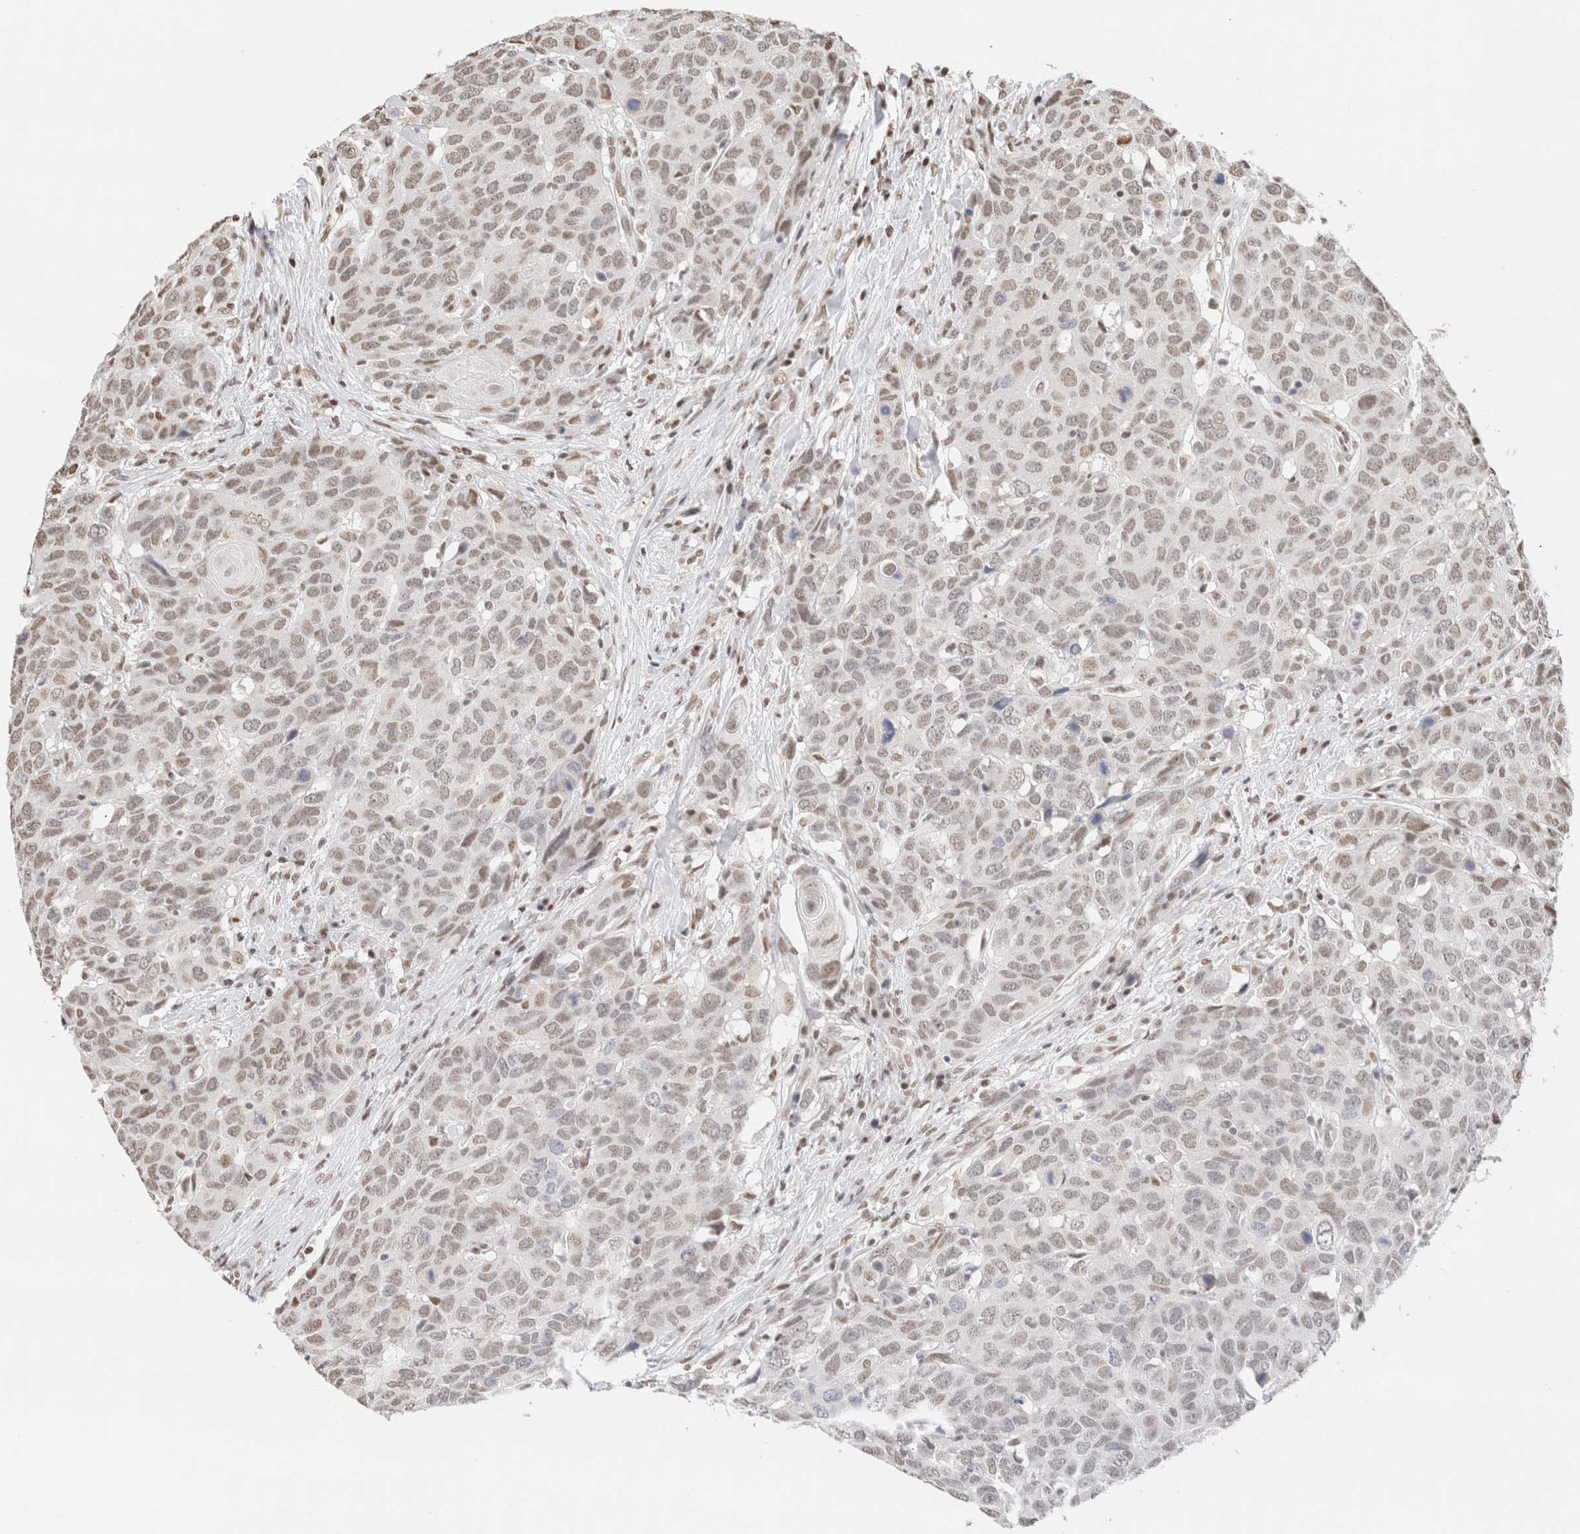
{"staining": {"intensity": "weak", "quantity": "25%-75%", "location": "nuclear"}, "tissue": "head and neck cancer", "cell_type": "Tumor cells", "image_type": "cancer", "snomed": [{"axis": "morphology", "description": "Squamous cell carcinoma, NOS"}, {"axis": "topography", "description": "Head-Neck"}], "caption": "Immunohistochemical staining of human head and neck cancer demonstrates low levels of weak nuclear staining in approximately 25%-75% of tumor cells.", "gene": "SUPT3H", "patient": {"sex": "male", "age": 66}}